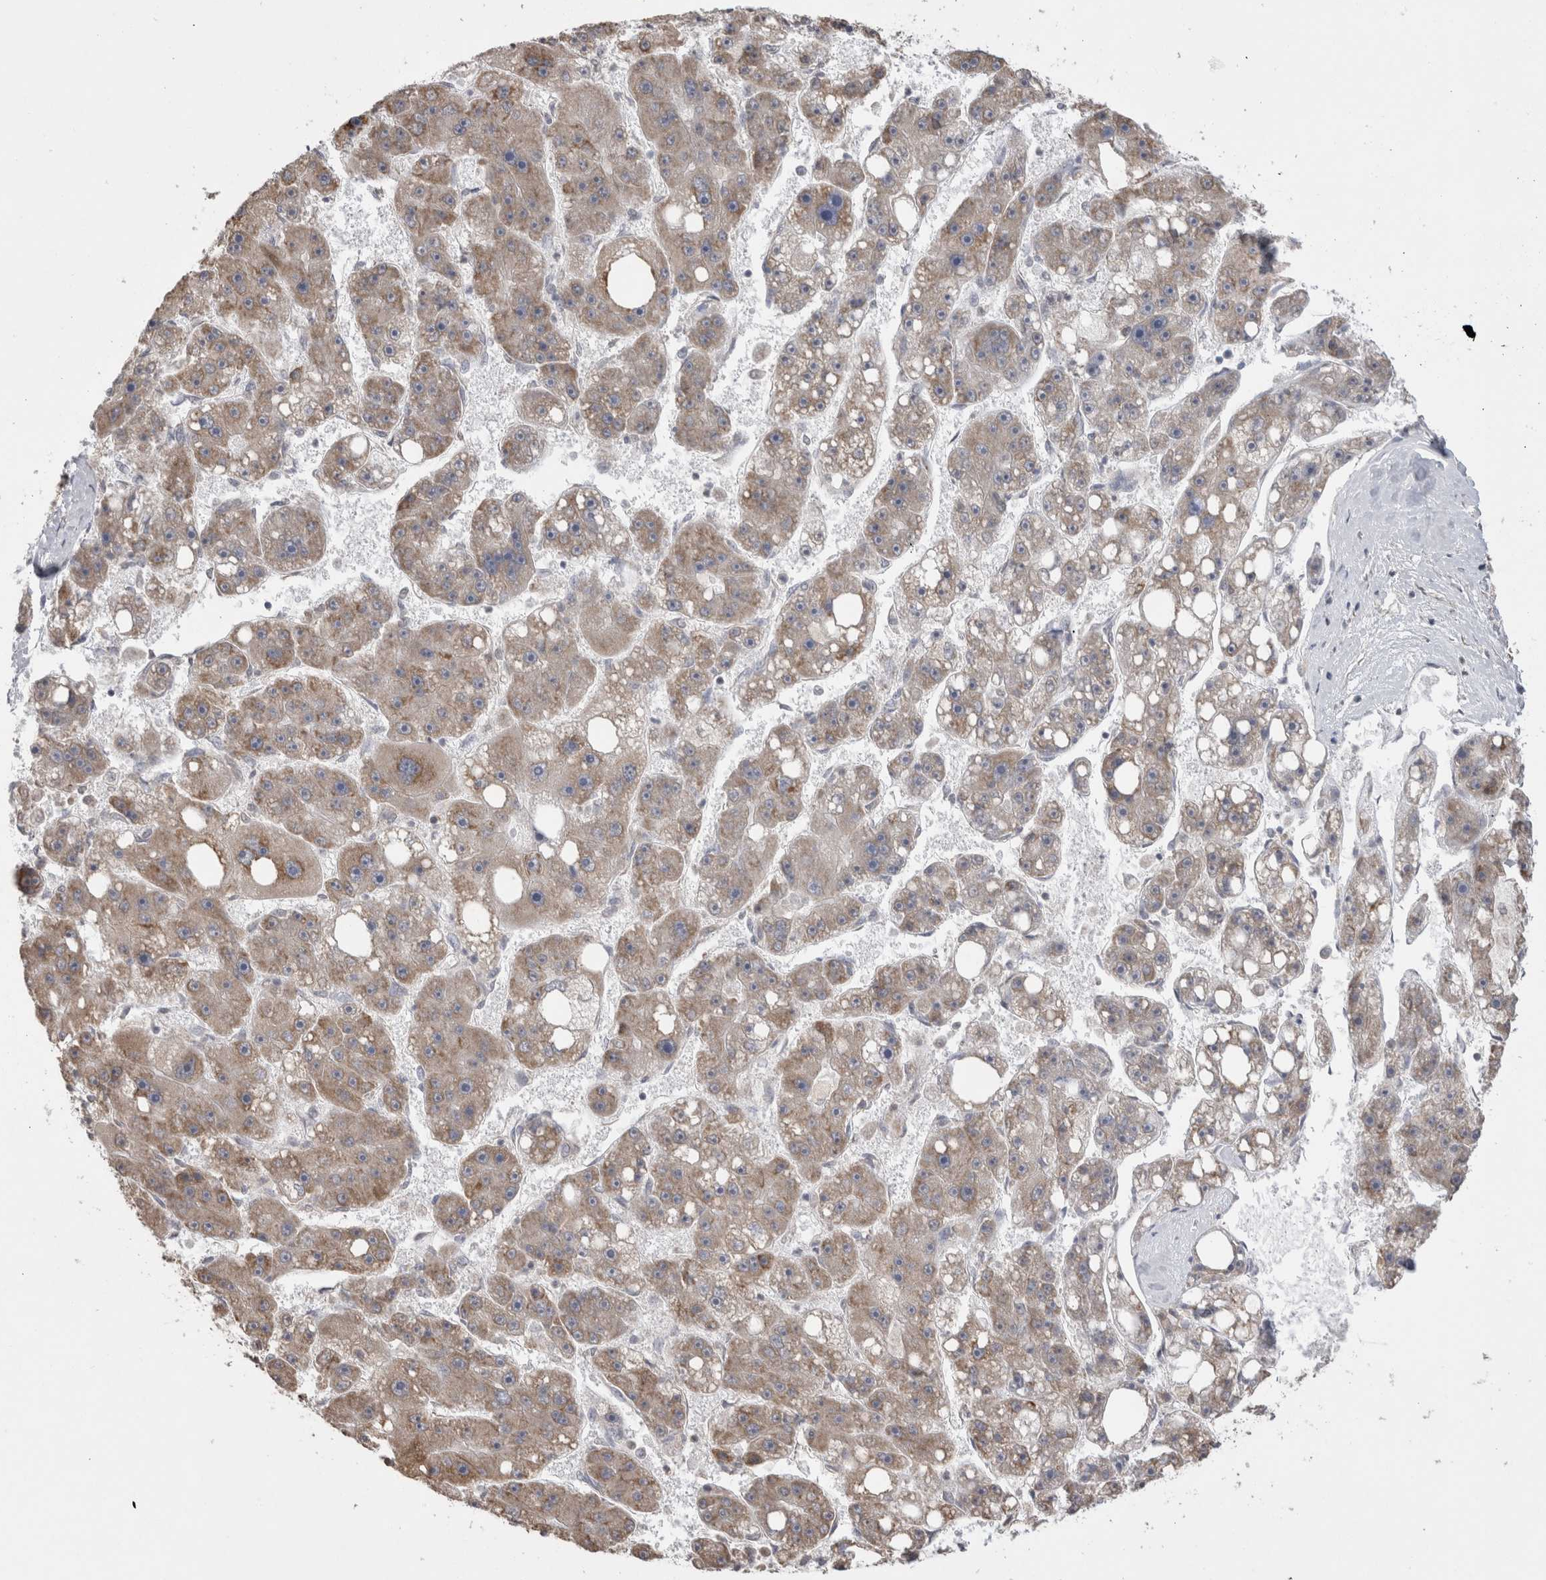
{"staining": {"intensity": "weak", "quantity": ">75%", "location": "cytoplasmic/membranous"}, "tissue": "liver cancer", "cell_type": "Tumor cells", "image_type": "cancer", "snomed": [{"axis": "morphology", "description": "Carcinoma, Hepatocellular, NOS"}, {"axis": "topography", "description": "Liver"}], "caption": "A micrograph of liver cancer stained for a protein exhibits weak cytoplasmic/membranous brown staining in tumor cells.", "gene": "NOMO1", "patient": {"sex": "female", "age": 61}}